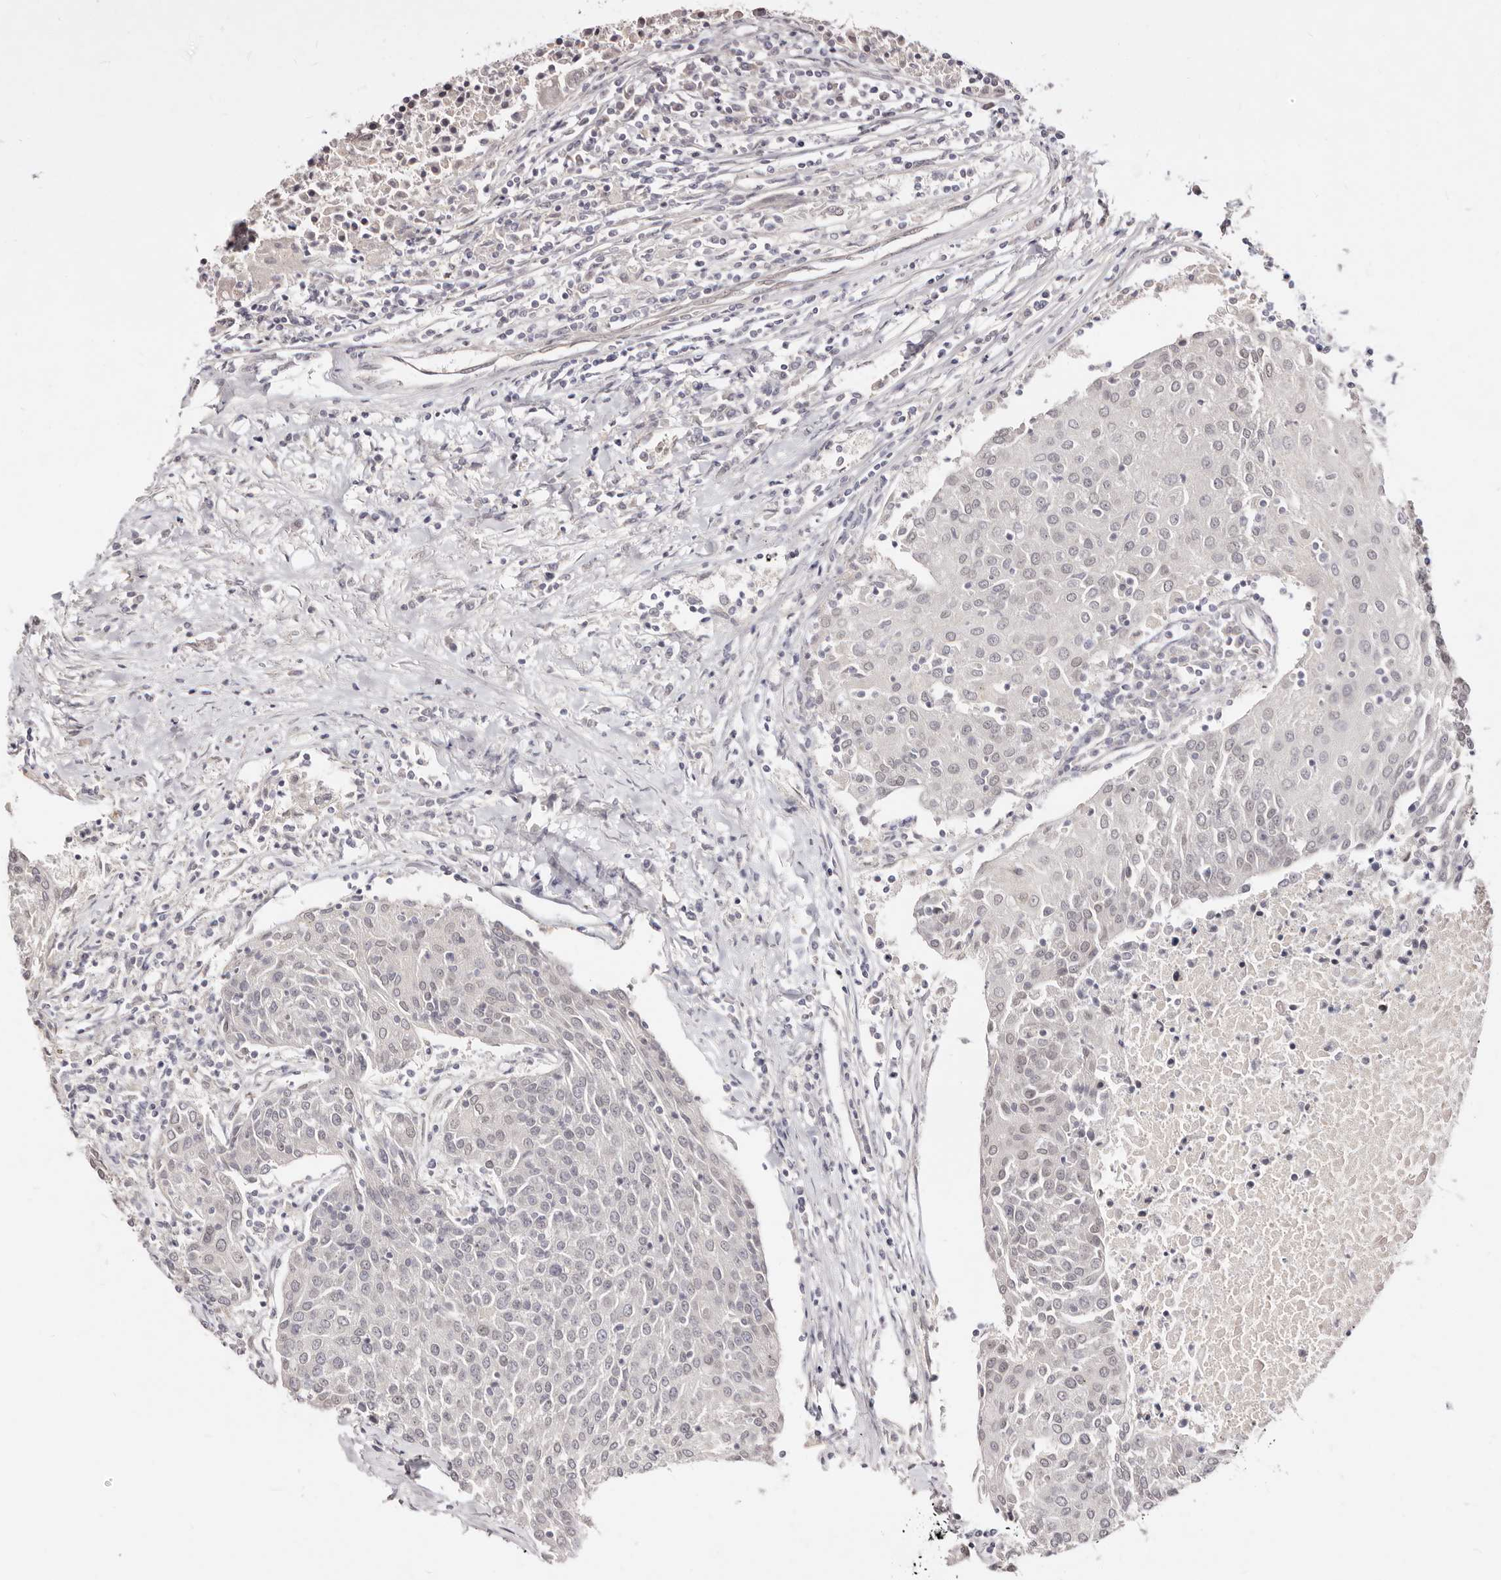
{"staining": {"intensity": "weak", "quantity": "<25%", "location": "nuclear"}, "tissue": "urothelial cancer", "cell_type": "Tumor cells", "image_type": "cancer", "snomed": [{"axis": "morphology", "description": "Urothelial carcinoma, High grade"}, {"axis": "topography", "description": "Urinary bladder"}], "caption": "Immunohistochemistry micrograph of human high-grade urothelial carcinoma stained for a protein (brown), which displays no positivity in tumor cells. (DAB (3,3'-diaminobenzidine) immunohistochemistry (IHC) visualized using brightfield microscopy, high magnification).", "gene": "LCORL", "patient": {"sex": "female", "age": 85}}